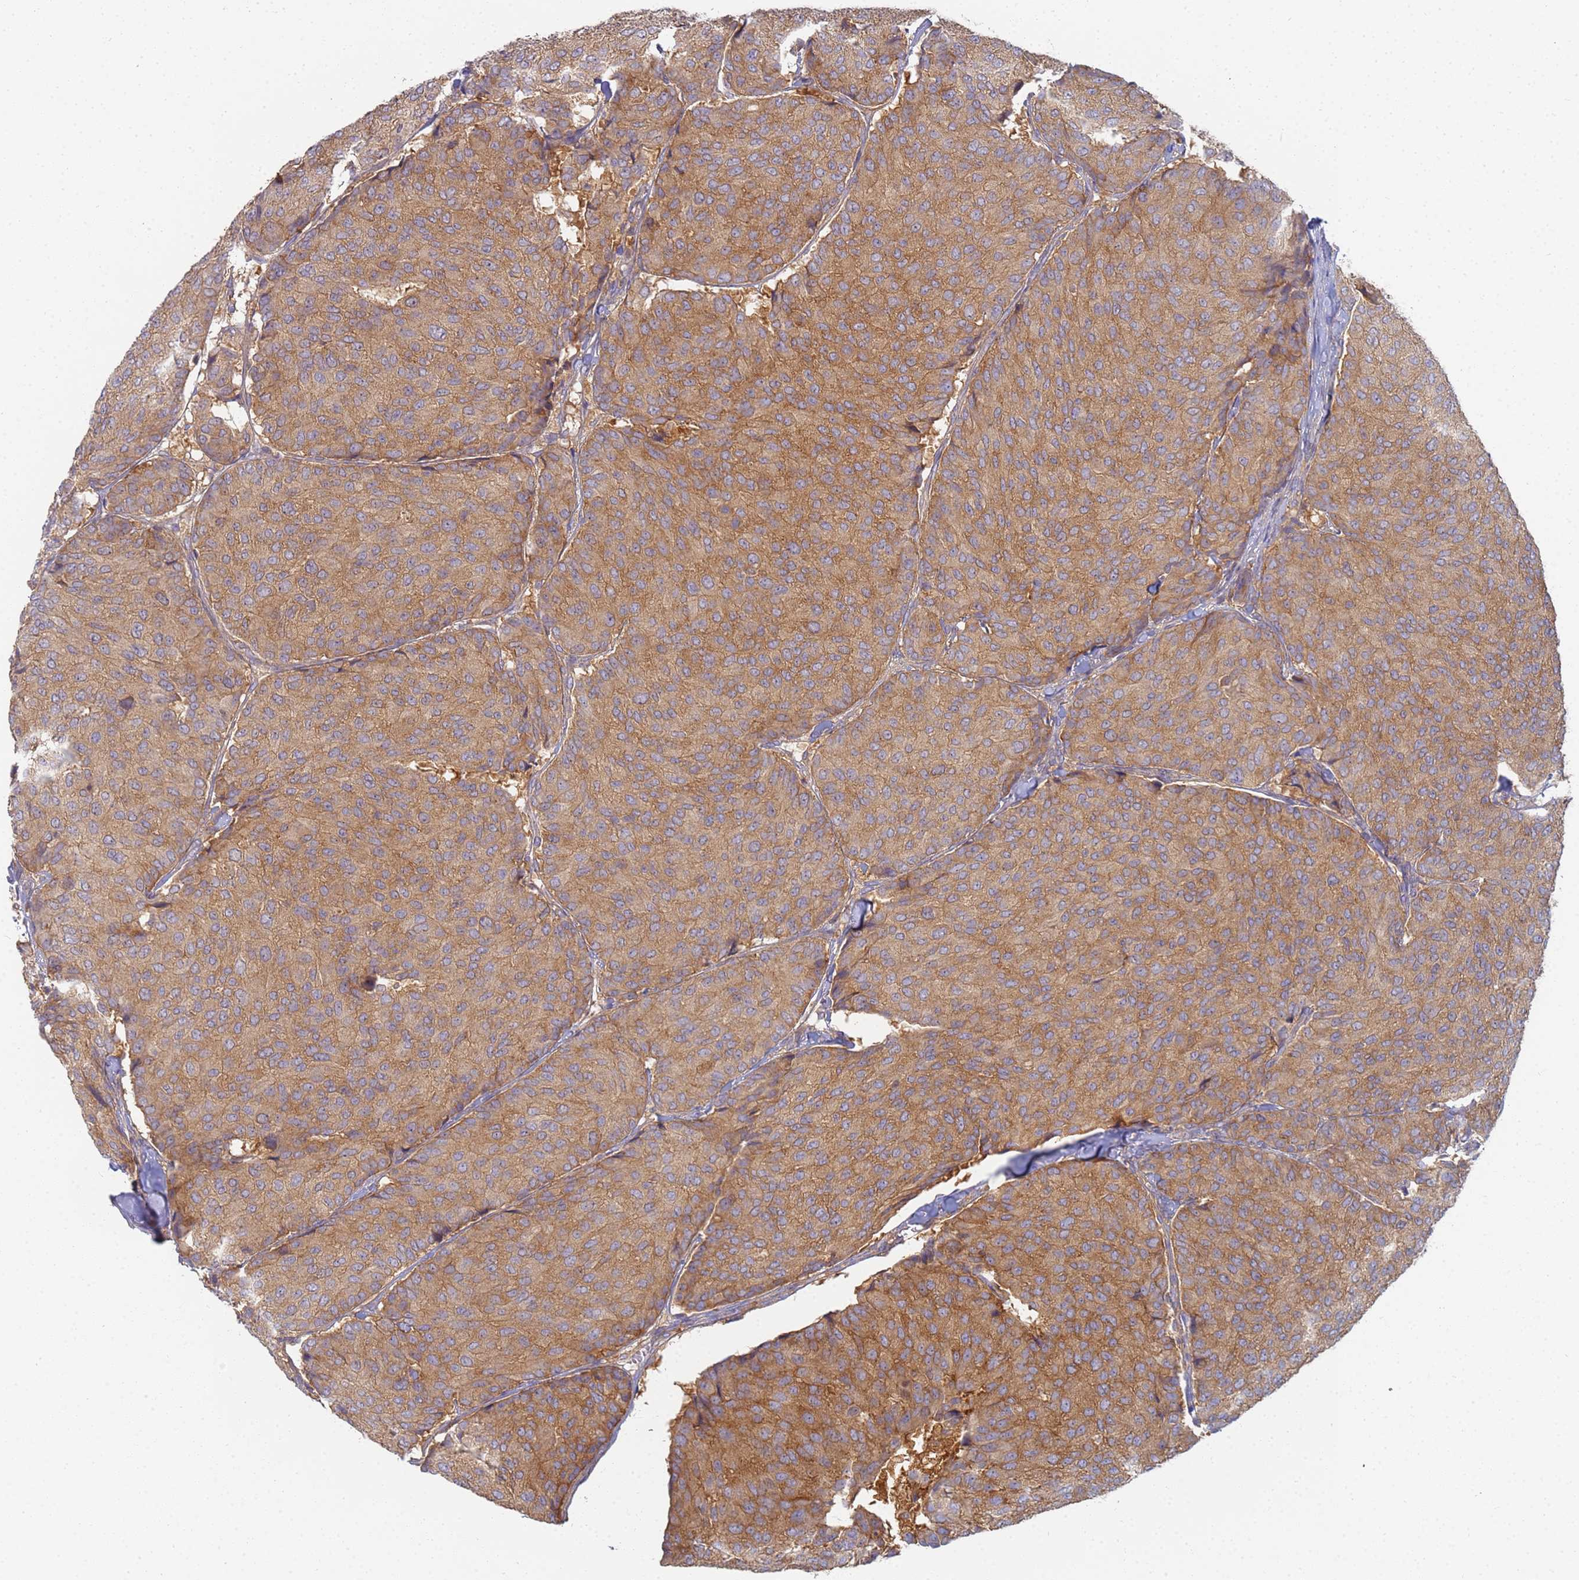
{"staining": {"intensity": "moderate", "quantity": ">75%", "location": "cytoplasmic/membranous"}, "tissue": "breast cancer", "cell_type": "Tumor cells", "image_type": "cancer", "snomed": [{"axis": "morphology", "description": "Duct carcinoma"}, {"axis": "topography", "description": "Breast"}], "caption": "IHC histopathology image of neoplastic tissue: human invasive ductal carcinoma (breast) stained using immunohistochemistry (IHC) shows medium levels of moderate protein expression localized specifically in the cytoplasmic/membranous of tumor cells, appearing as a cytoplasmic/membranous brown color.", "gene": "SHARPIN", "patient": {"sex": "female", "age": 75}}